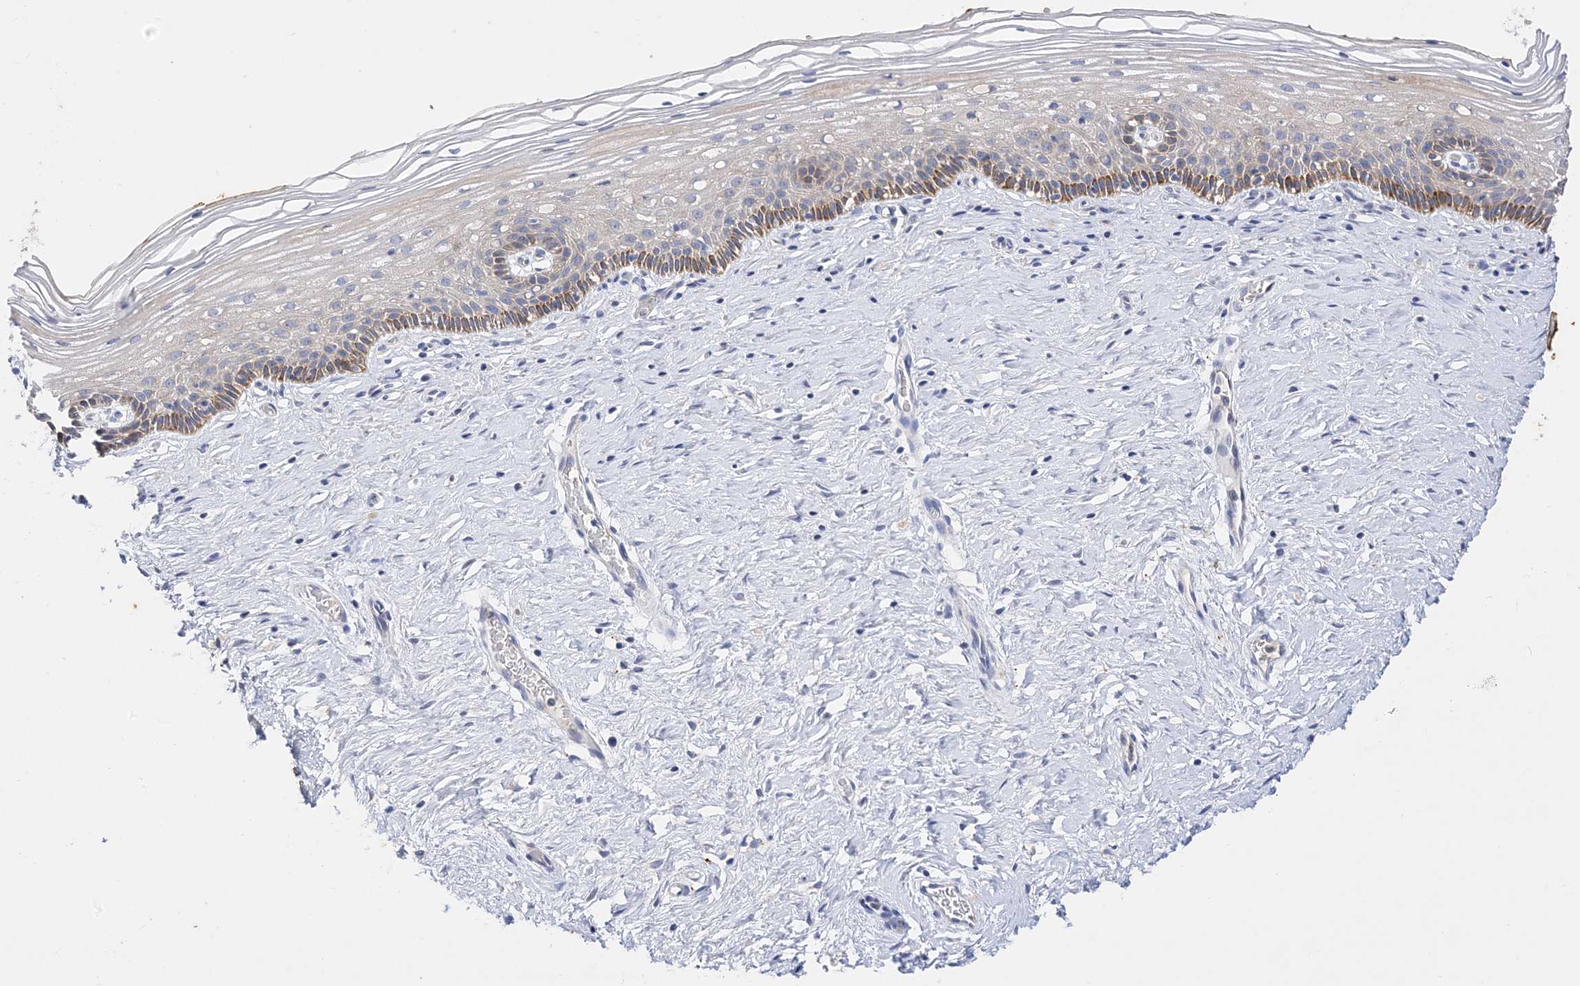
{"staining": {"intensity": "moderate", "quantity": "25%-75%", "location": "cytoplasmic/membranous"}, "tissue": "cervix", "cell_type": "Glandular cells", "image_type": "normal", "snomed": [{"axis": "morphology", "description": "Normal tissue, NOS"}, {"axis": "topography", "description": "Cervix"}], "caption": "Immunohistochemistry image of unremarkable cervix: human cervix stained using immunohistochemistry (IHC) exhibits medium levels of moderate protein expression localized specifically in the cytoplasmic/membranous of glandular cells, appearing as a cytoplasmic/membranous brown color.", "gene": "ARV1", "patient": {"sex": "female", "age": 33}}